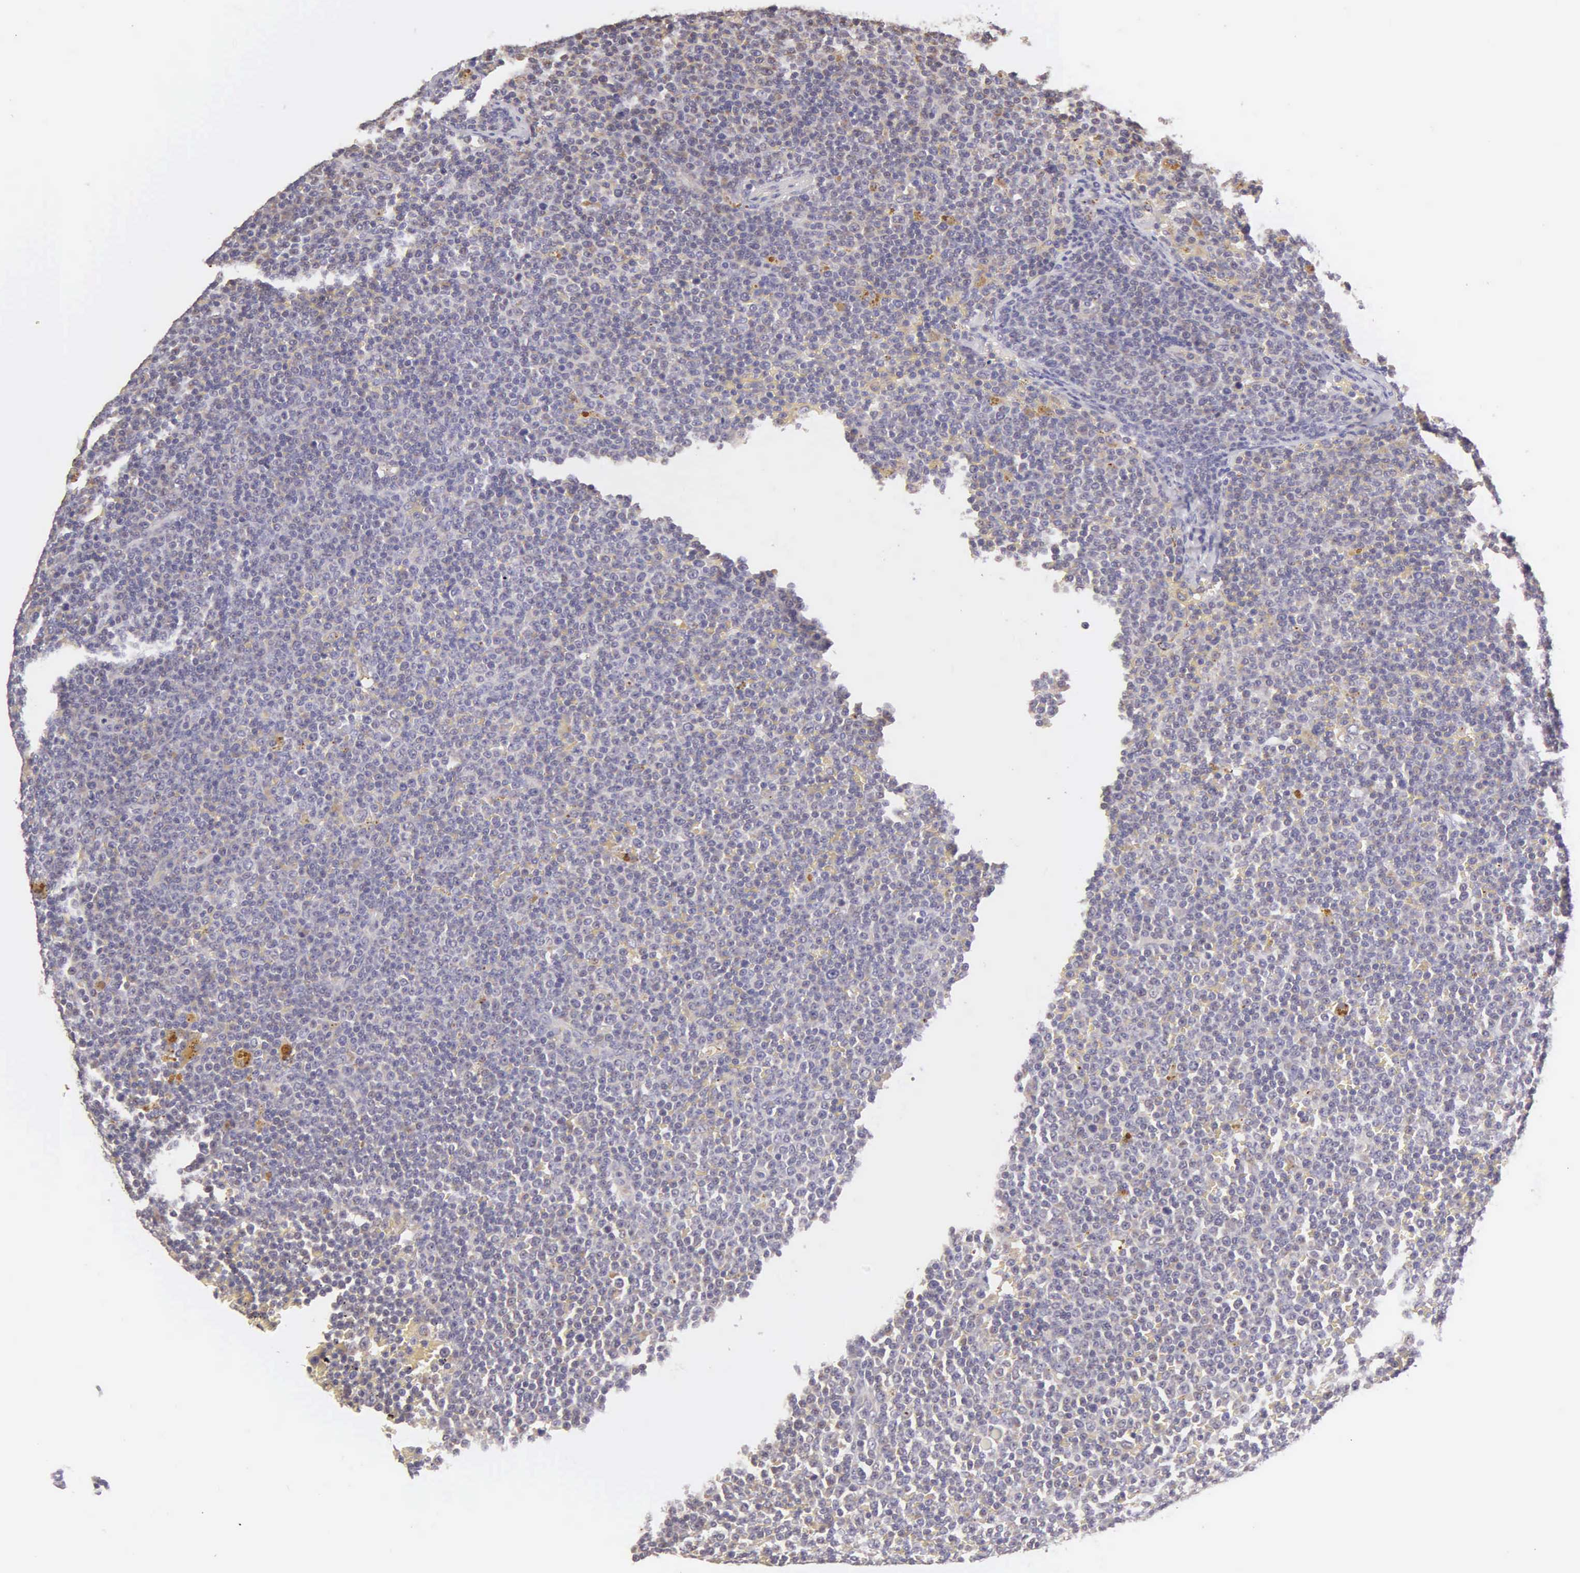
{"staining": {"intensity": "negative", "quantity": "none", "location": "none"}, "tissue": "lymphoma", "cell_type": "Tumor cells", "image_type": "cancer", "snomed": [{"axis": "morphology", "description": "Malignant lymphoma, non-Hodgkin's type, Low grade"}, {"axis": "topography", "description": "Lymph node"}], "caption": "Immunohistochemistry of lymphoma reveals no expression in tumor cells.", "gene": "ESR1", "patient": {"sex": "male", "age": 50}}